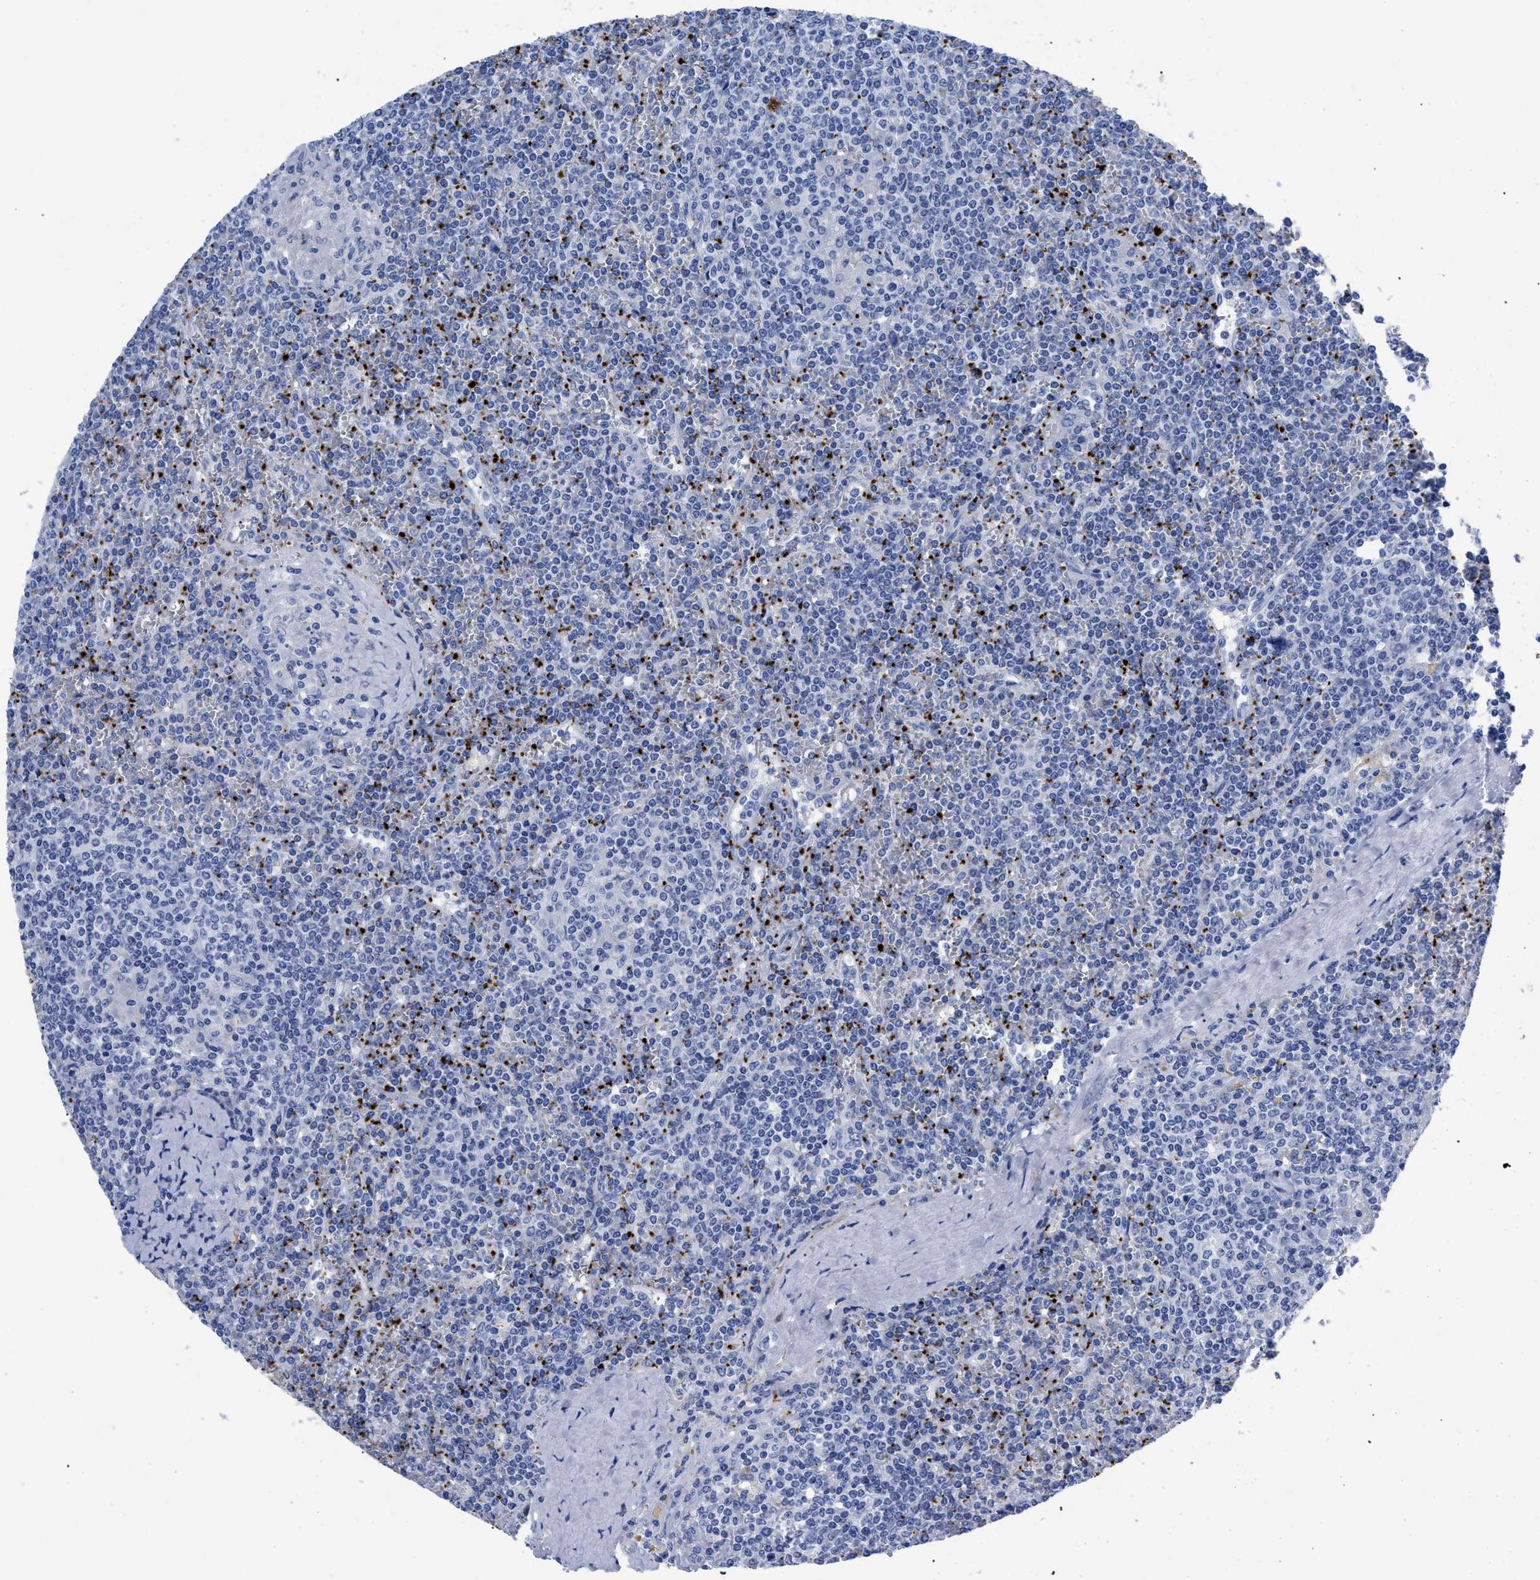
{"staining": {"intensity": "negative", "quantity": "none", "location": "none"}, "tissue": "lymphoma", "cell_type": "Tumor cells", "image_type": "cancer", "snomed": [{"axis": "morphology", "description": "Malignant lymphoma, non-Hodgkin's type, Low grade"}, {"axis": "topography", "description": "Spleen"}], "caption": "This is an IHC photomicrograph of lymphoma. There is no positivity in tumor cells.", "gene": "TREML1", "patient": {"sex": "female", "age": 19}}